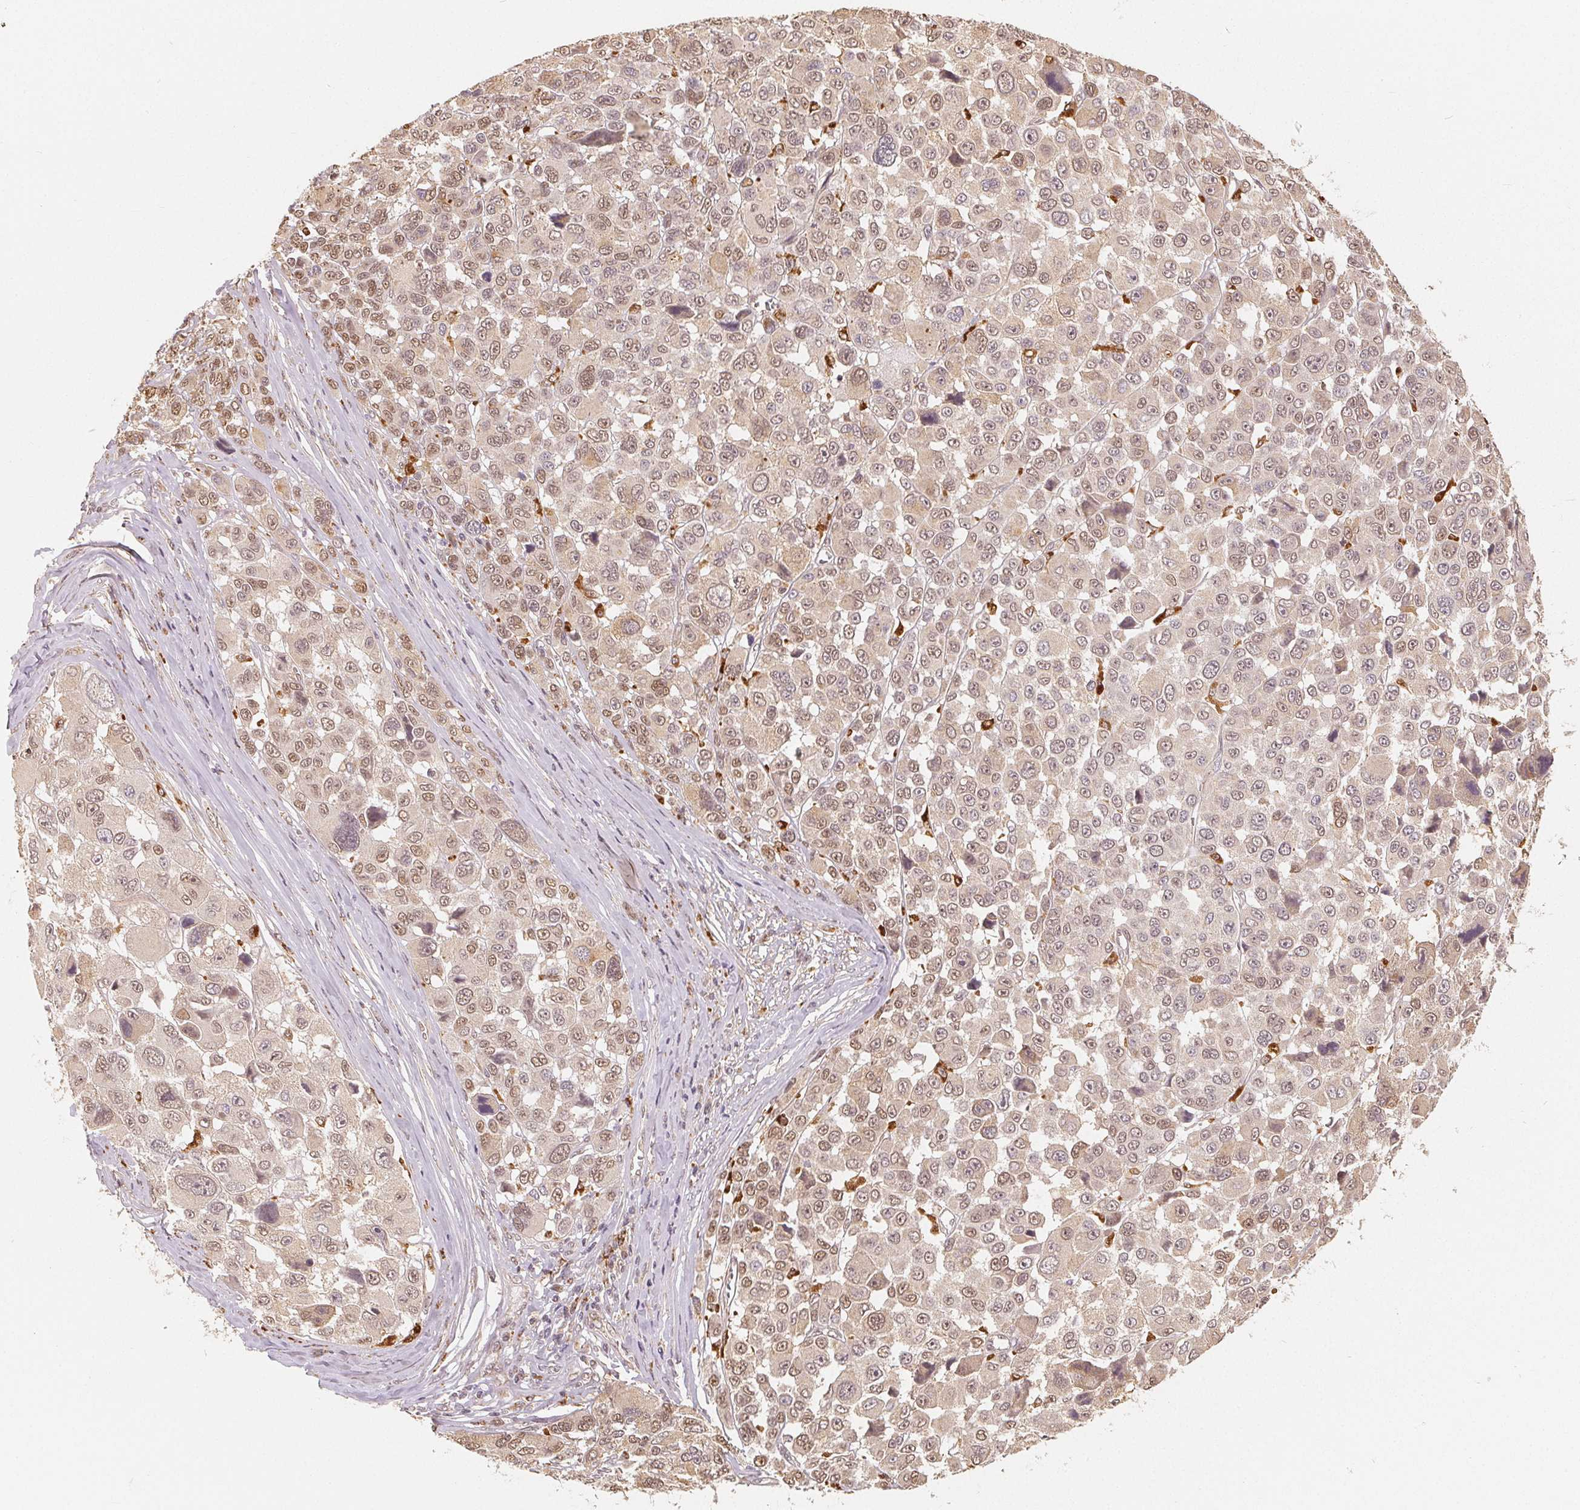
{"staining": {"intensity": "moderate", "quantity": "25%-75%", "location": "nuclear"}, "tissue": "melanoma", "cell_type": "Tumor cells", "image_type": "cancer", "snomed": [{"axis": "morphology", "description": "Malignant melanoma, NOS"}, {"axis": "topography", "description": "Skin"}], "caption": "This photomicrograph reveals malignant melanoma stained with immunohistochemistry (IHC) to label a protein in brown. The nuclear of tumor cells show moderate positivity for the protein. Nuclei are counter-stained blue.", "gene": "GUSB", "patient": {"sex": "female", "age": 66}}